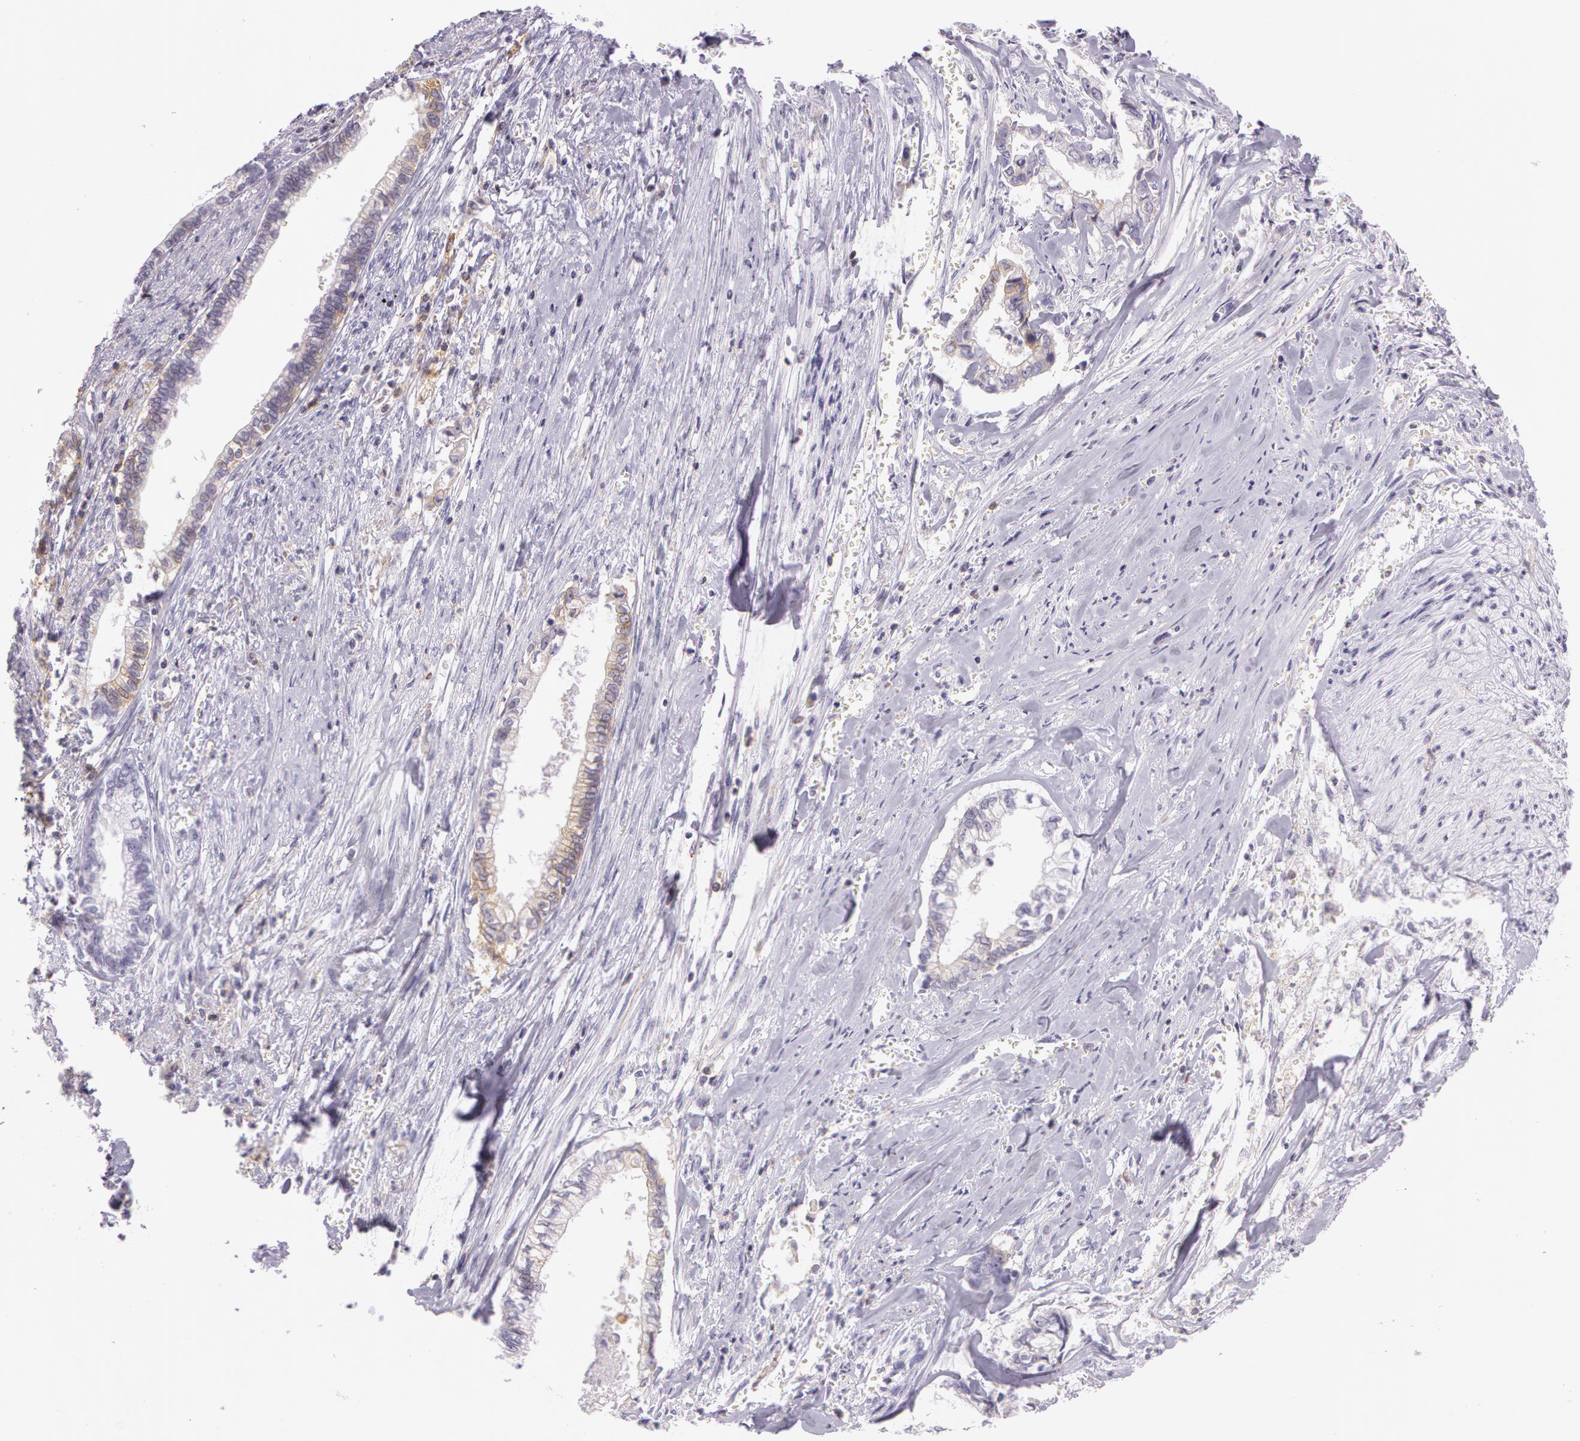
{"staining": {"intensity": "weak", "quantity": "25%-75%", "location": "cytoplasmic/membranous"}, "tissue": "liver cancer", "cell_type": "Tumor cells", "image_type": "cancer", "snomed": [{"axis": "morphology", "description": "Cholangiocarcinoma"}, {"axis": "topography", "description": "Liver"}], "caption": "Immunohistochemical staining of liver cholangiocarcinoma demonstrates low levels of weak cytoplasmic/membranous expression in about 25%-75% of tumor cells.", "gene": "LY75", "patient": {"sex": "male", "age": 57}}